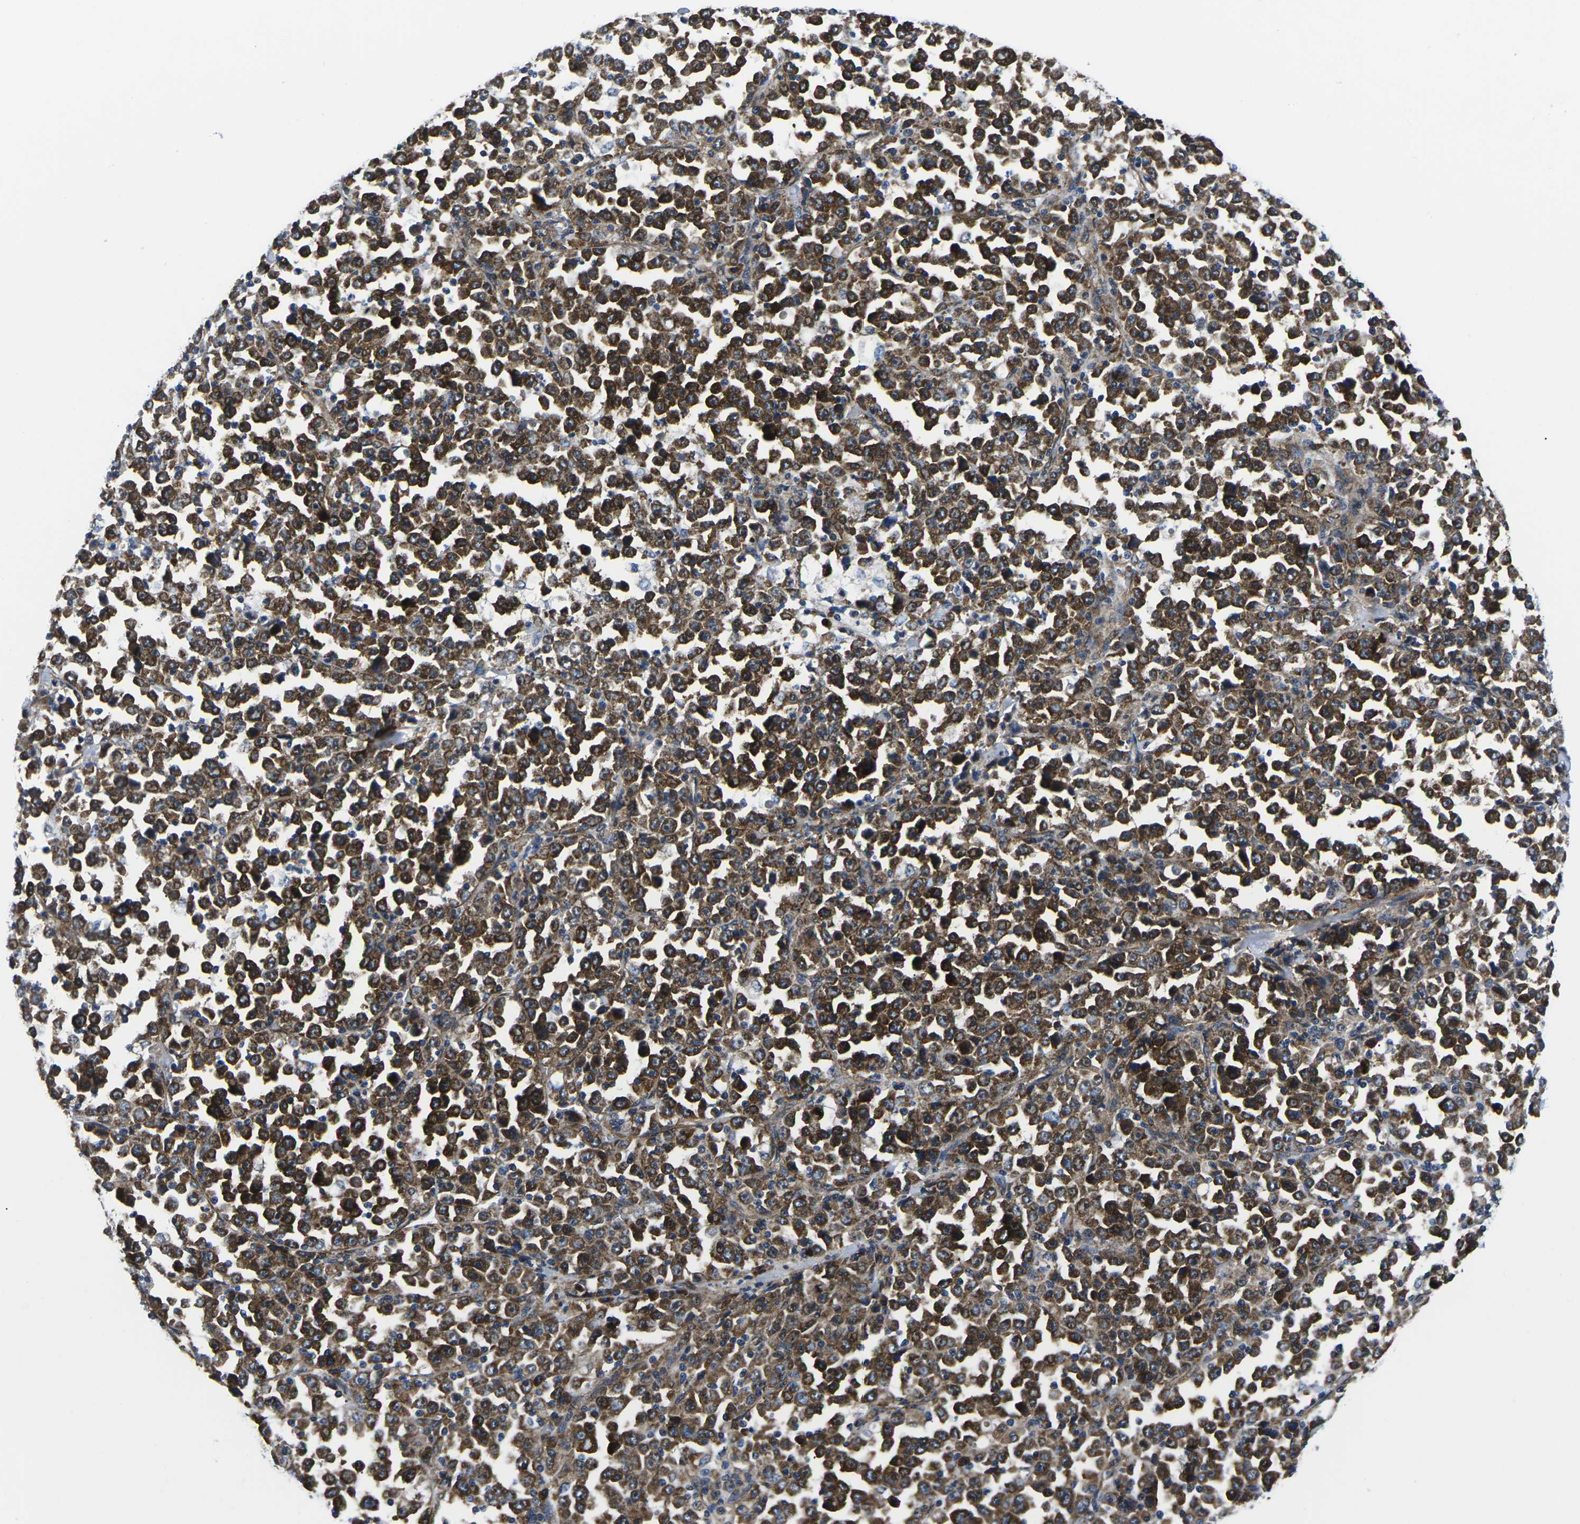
{"staining": {"intensity": "strong", "quantity": ">75%", "location": "cytoplasmic/membranous"}, "tissue": "stomach cancer", "cell_type": "Tumor cells", "image_type": "cancer", "snomed": [{"axis": "morphology", "description": "Normal tissue, NOS"}, {"axis": "morphology", "description": "Adenocarcinoma, NOS"}, {"axis": "topography", "description": "Stomach, upper"}, {"axis": "topography", "description": "Stomach"}], "caption": "Immunohistochemical staining of human adenocarcinoma (stomach) reveals high levels of strong cytoplasmic/membranous protein expression in approximately >75% of tumor cells.", "gene": "EIF4E", "patient": {"sex": "male", "age": 59}}